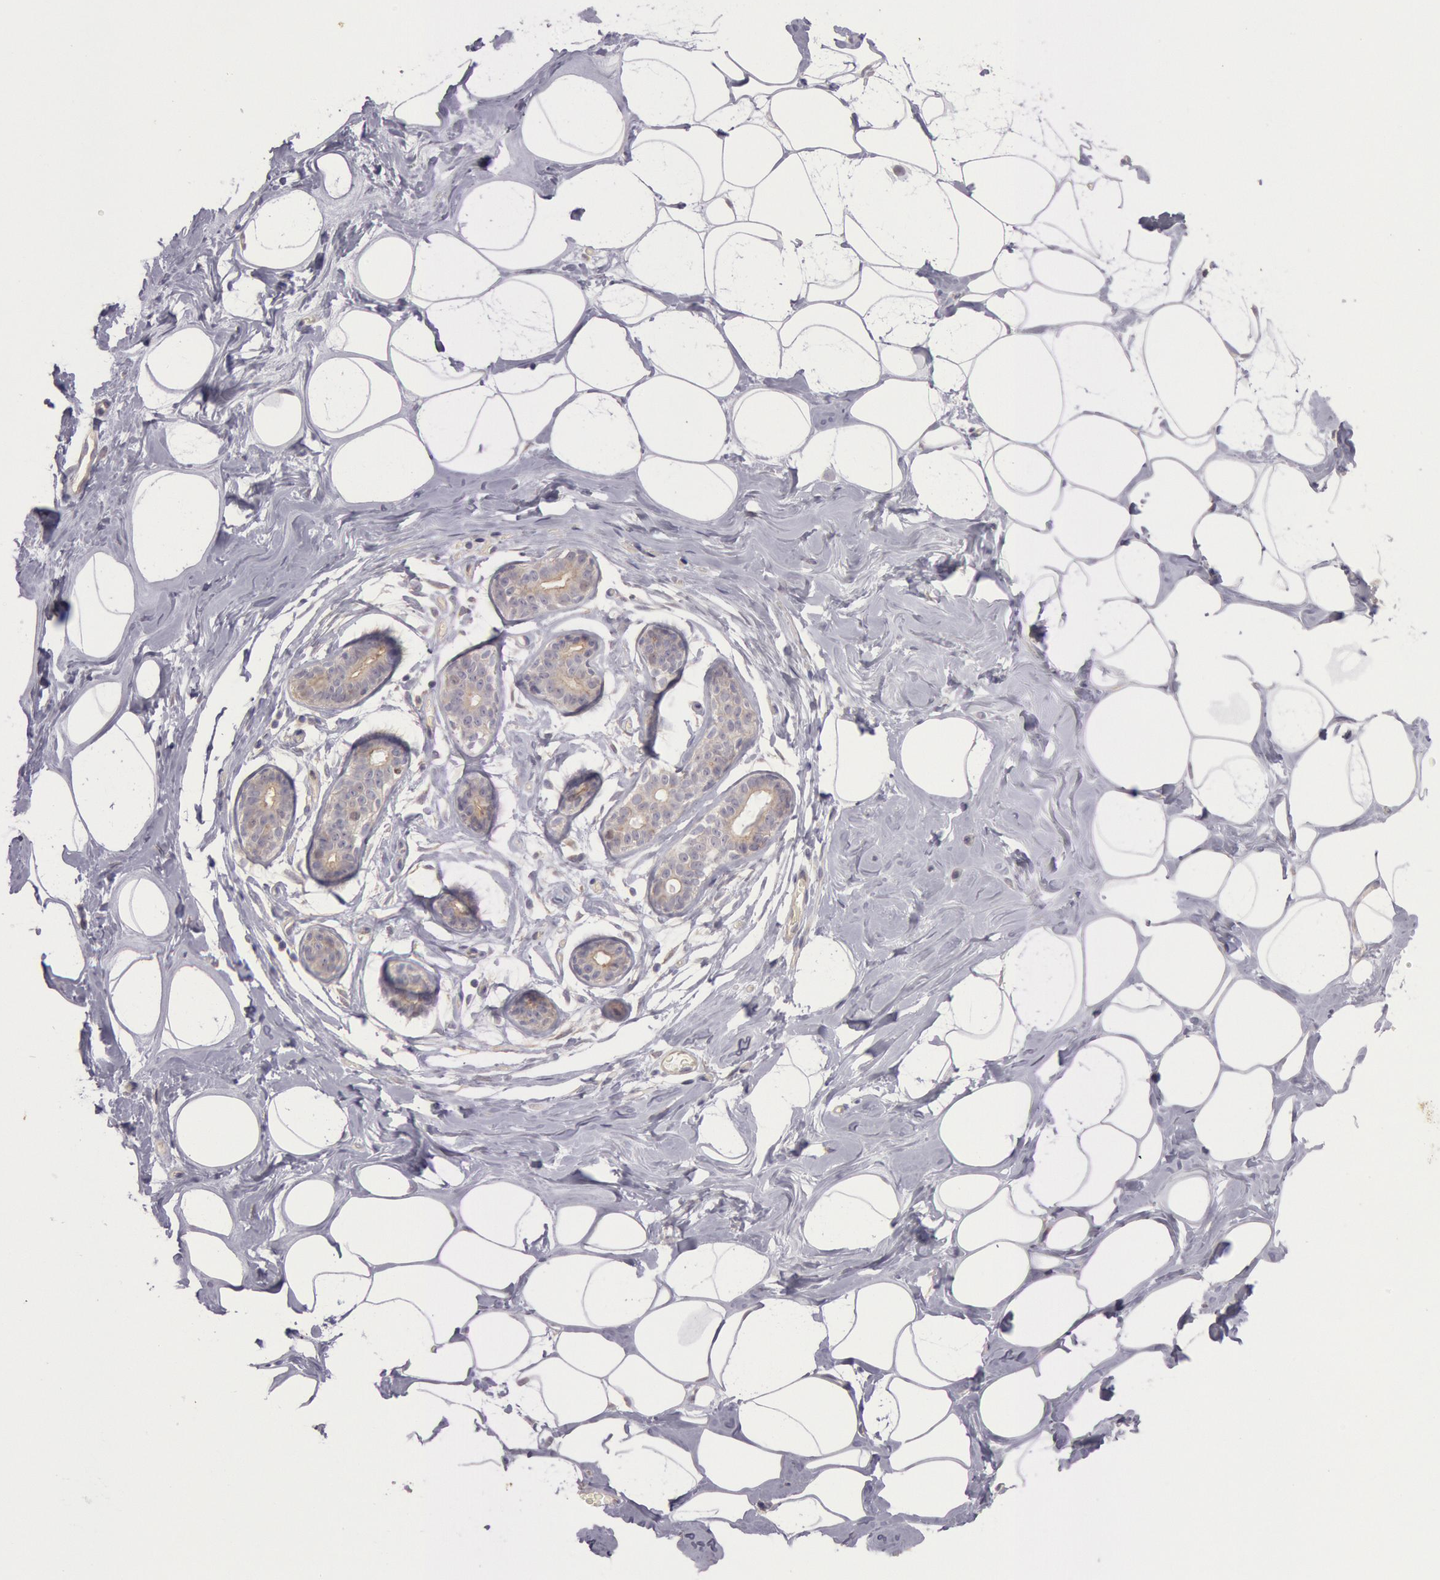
{"staining": {"intensity": "negative", "quantity": "none", "location": "none"}, "tissue": "breast", "cell_type": "Adipocytes", "image_type": "normal", "snomed": [{"axis": "morphology", "description": "Normal tissue, NOS"}, {"axis": "morphology", "description": "Fibrosis, NOS"}, {"axis": "topography", "description": "Breast"}], "caption": "An IHC histopathology image of unremarkable breast is shown. There is no staining in adipocytes of breast. The staining was performed using DAB (3,3'-diaminobenzidine) to visualize the protein expression in brown, while the nuclei were stained in blue with hematoxylin (Magnification: 20x).", "gene": "AMOTL1", "patient": {"sex": "female", "age": 39}}